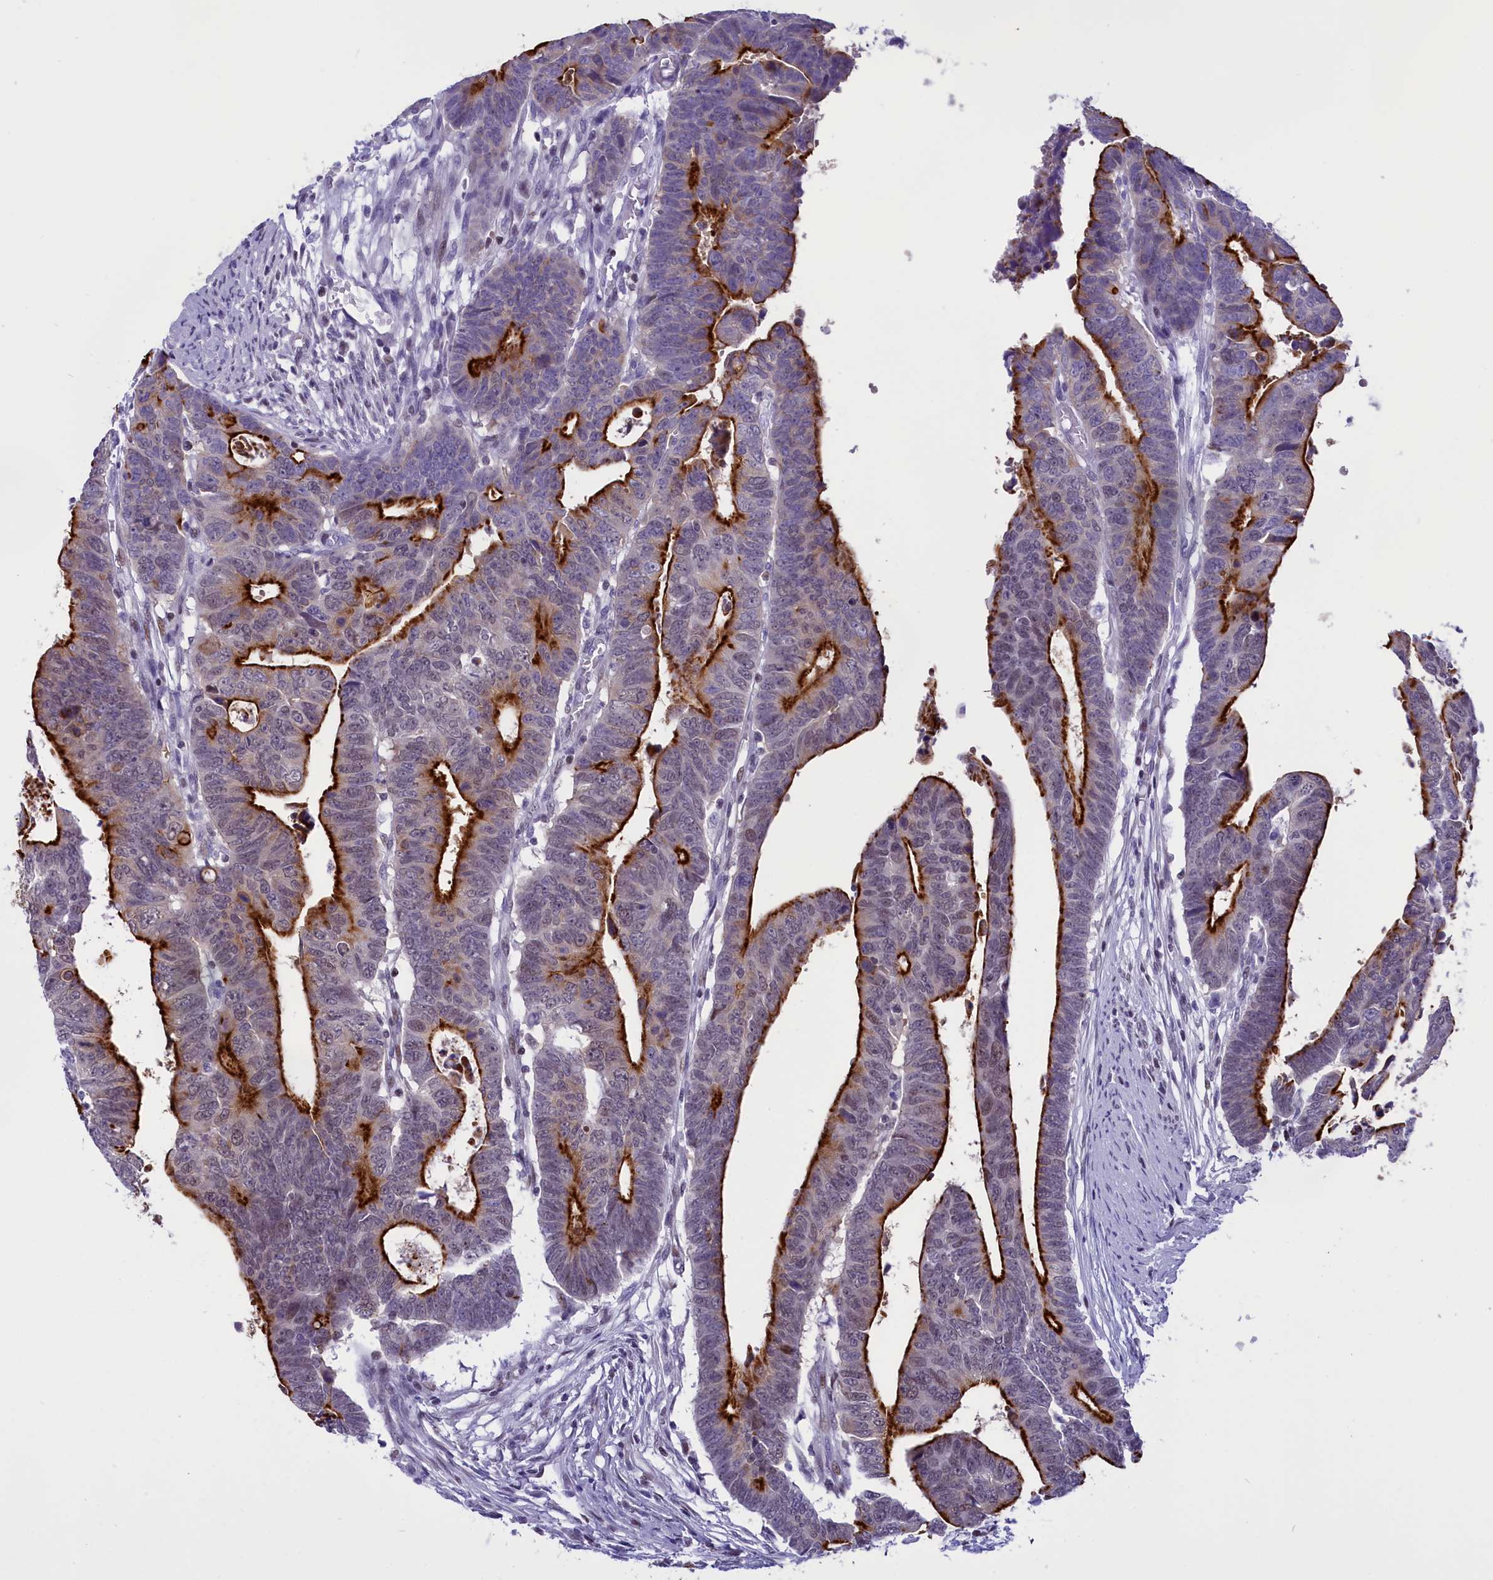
{"staining": {"intensity": "strong", "quantity": "25%-75%", "location": "cytoplasmic/membranous"}, "tissue": "colorectal cancer", "cell_type": "Tumor cells", "image_type": "cancer", "snomed": [{"axis": "morphology", "description": "Adenocarcinoma, NOS"}, {"axis": "topography", "description": "Rectum"}], "caption": "Human colorectal cancer (adenocarcinoma) stained with a brown dye exhibits strong cytoplasmic/membranous positive expression in approximately 25%-75% of tumor cells.", "gene": "SPIRE2", "patient": {"sex": "female", "age": 65}}